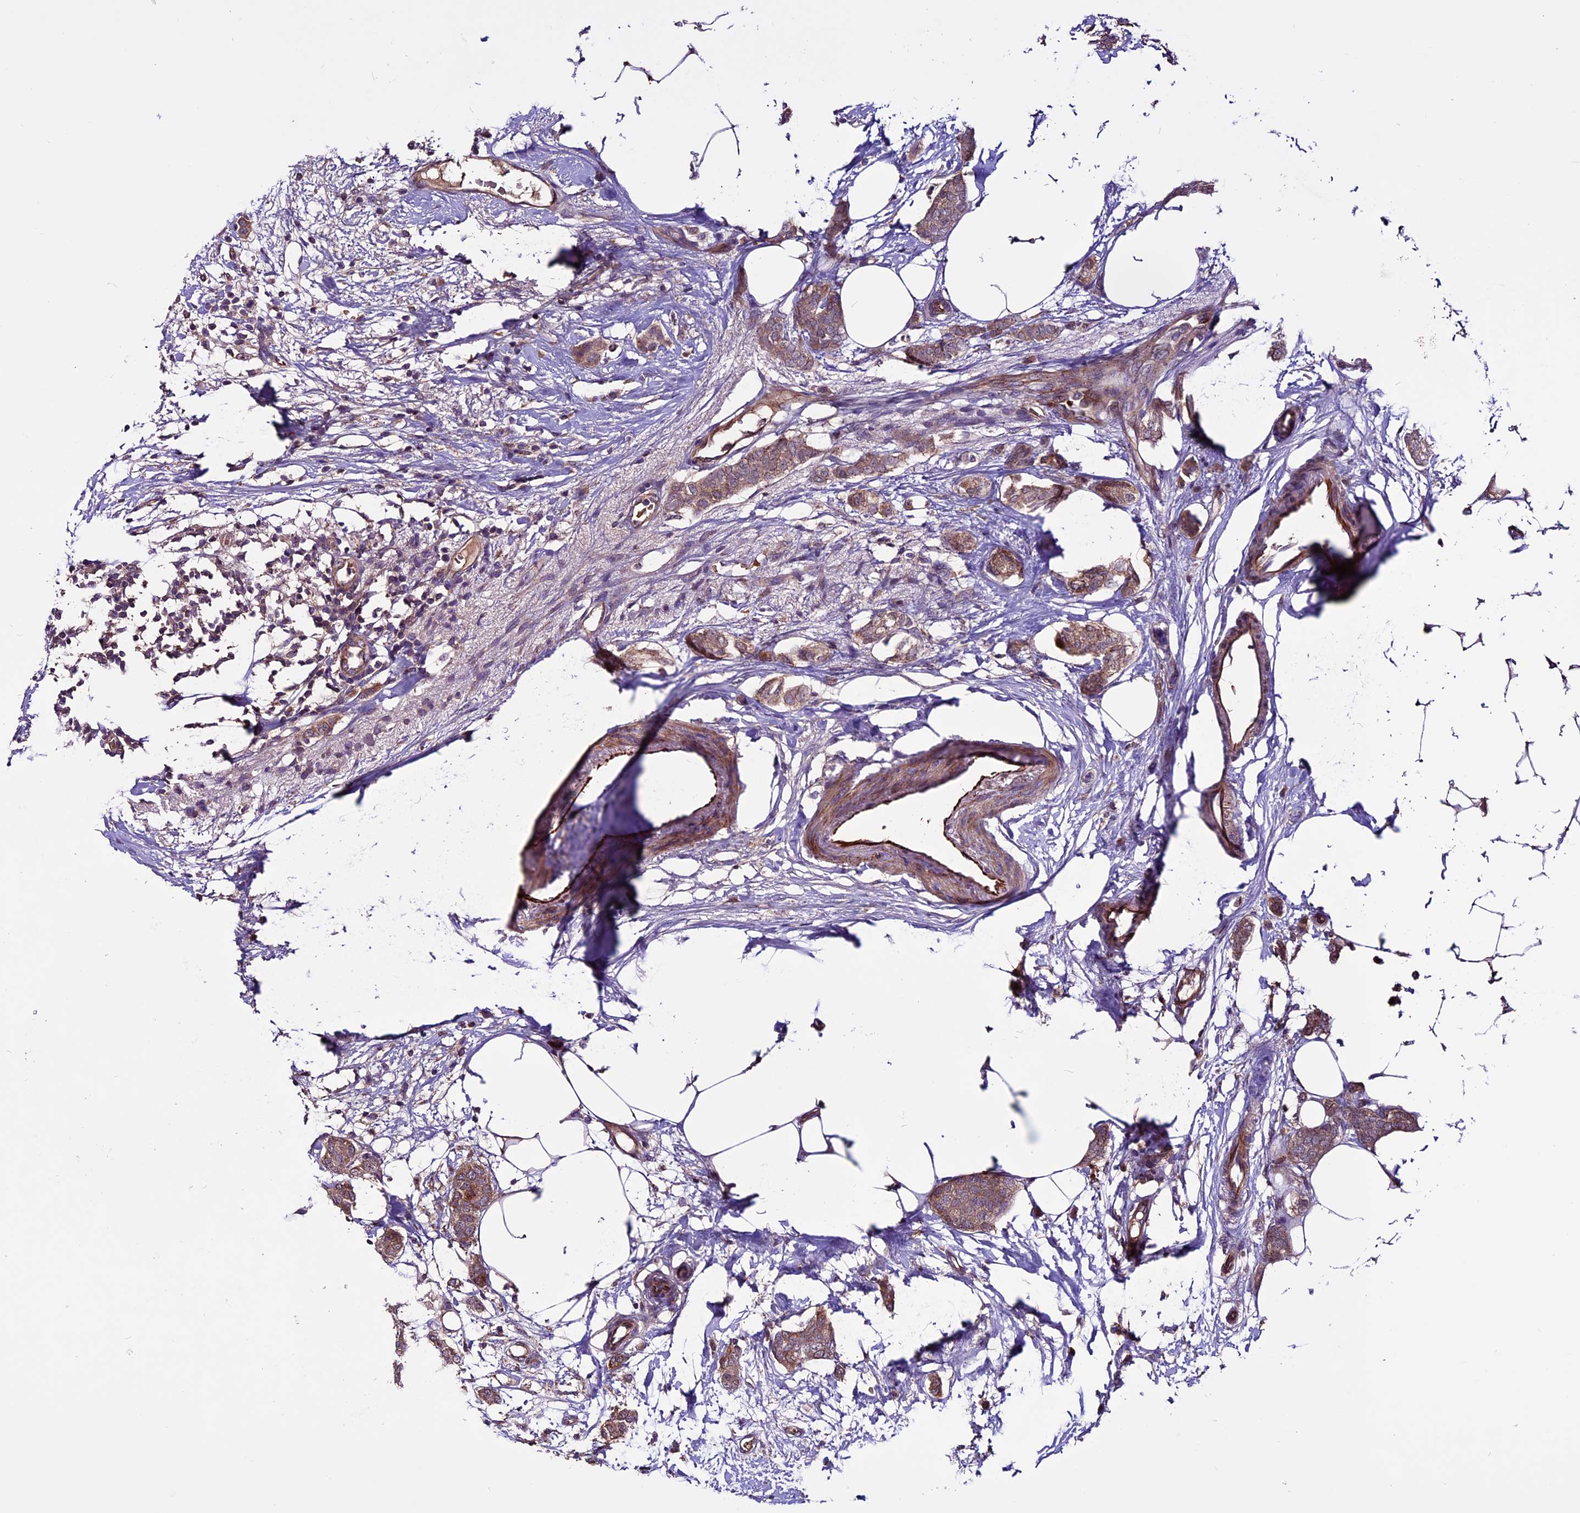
{"staining": {"intensity": "moderate", "quantity": "25%-75%", "location": "cytoplasmic/membranous"}, "tissue": "breast cancer", "cell_type": "Tumor cells", "image_type": "cancer", "snomed": [{"axis": "morphology", "description": "Duct carcinoma"}, {"axis": "topography", "description": "Breast"}], "caption": "Breast cancer (invasive ductal carcinoma) stained for a protein reveals moderate cytoplasmic/membranous positivity in tumor cells. The staining is performed using DAB brown chromogen to label protein expression. The nuclei are counter-stained blue using hematoxylin.", "gene": "RINL", "patient": {"sex": "female", "age": 72}}